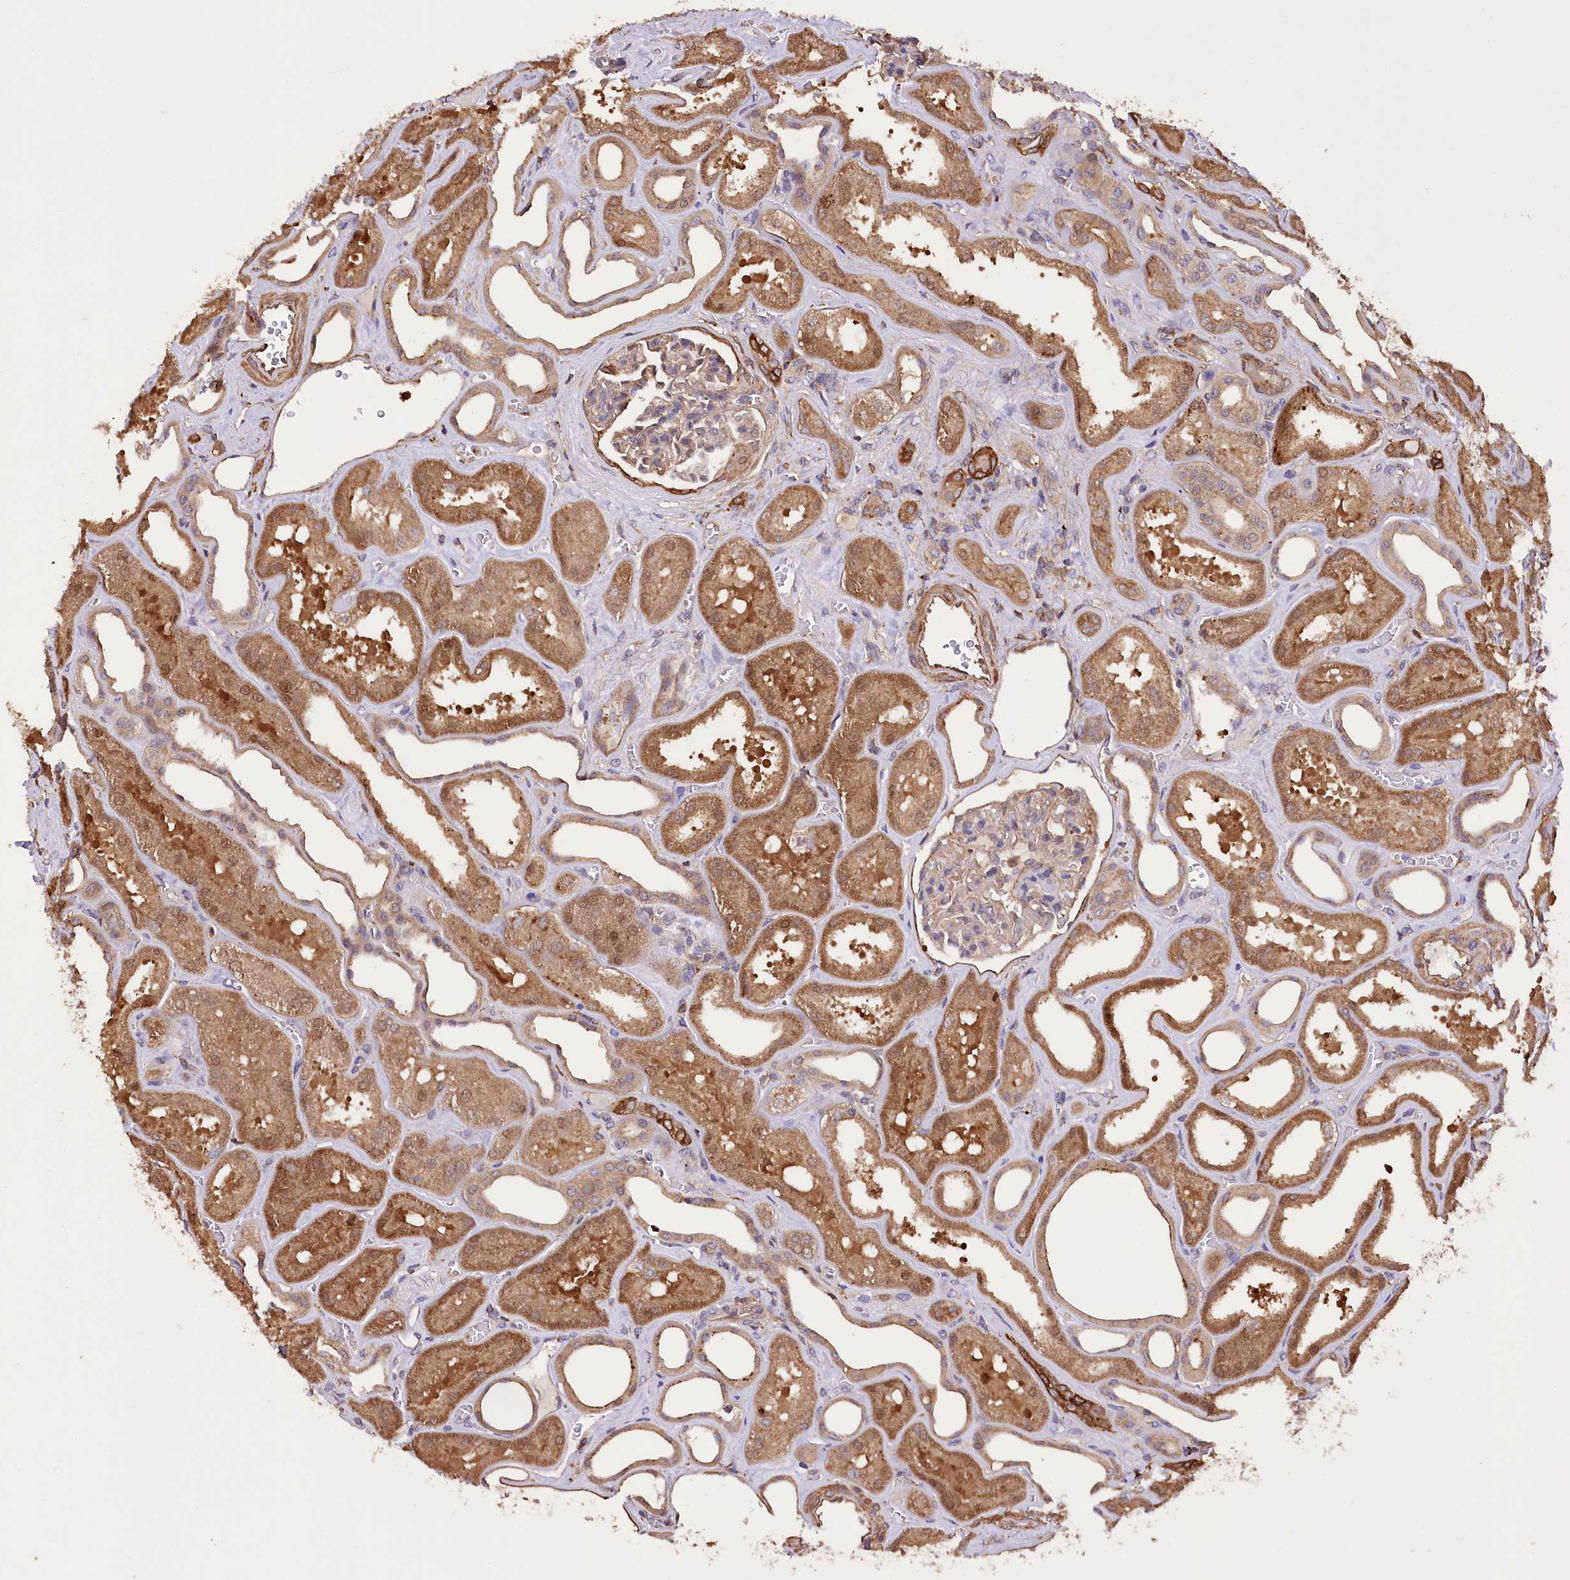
{"staining": {"intensity": "weak", "quantity": ">75%", "location": "cytoplasmic/membranous"}, "tissue": "kidney", "cell_type": "Cells in glomeruli", "image_type": "normal", "snomed": [{"axis": "morphology", "description": "Normal tissue, NOS"}, {"axis": "morphology", "description": "Adenocarcinoma, NOS"}, {"axis": "topography", "description": "Kidney"}], "caption": "This image reveals immunohistochemistry staining of normal human kidney, with low weak cytoplasmic/membranous positivity in about >75% of cells in glomeruli.", "gene": "DPP3", "patient": {"sex": "female", "age": 68}}